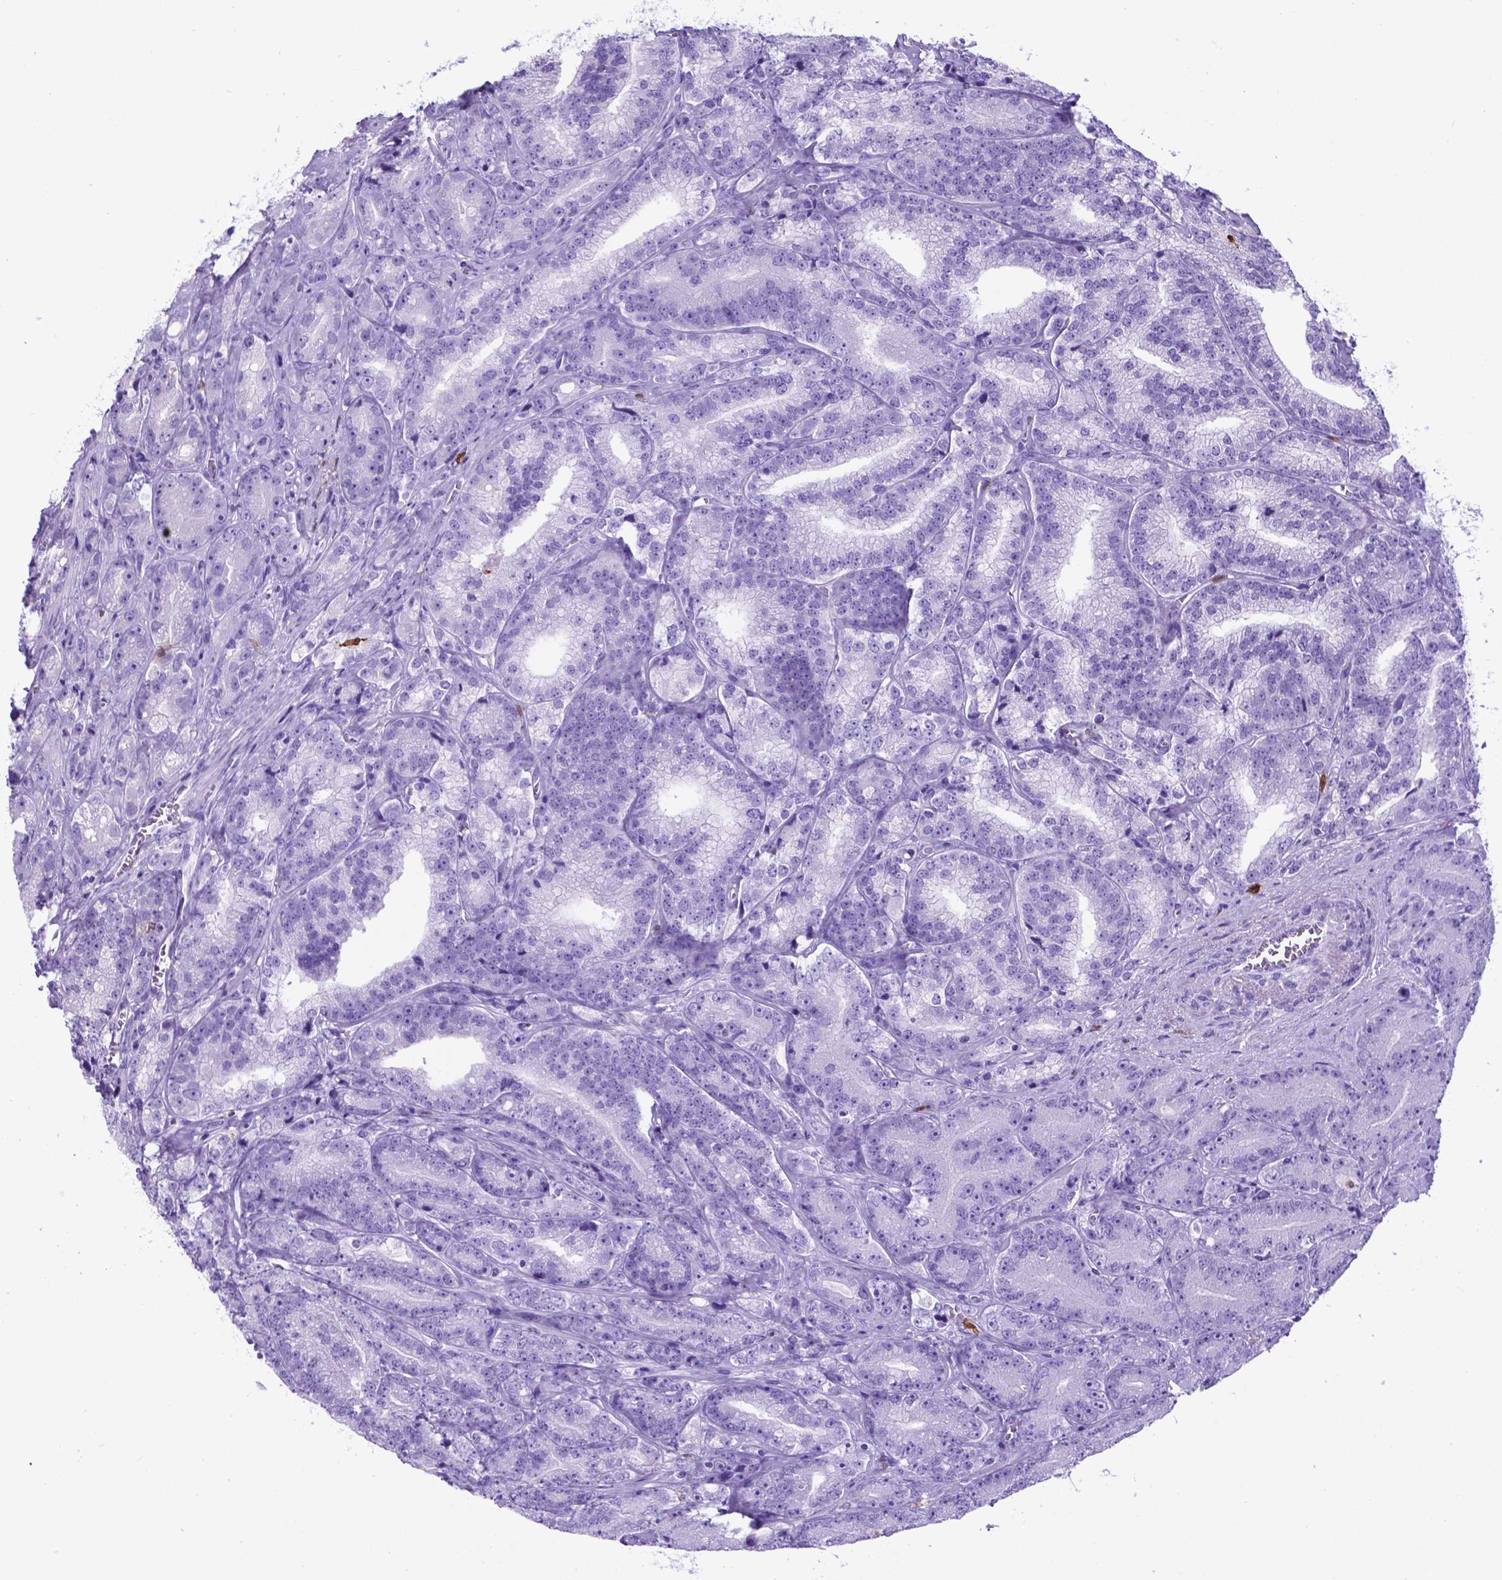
{"staining": {"intensity": "negative", "quantity": "none", "location": "none"}, "tissue": "prostate cancer", "cell_type": "Tumor cells", "image_type": "cancer", "snomed": [{"axis": "morphology", "description": "Adenocarcinoma, NOS"}, {"axis": "topography", "description": "Prostate"}], "caption": "Prostate cancer (adenocarcinoma) was stained to show a protein in brown. There is no significant staining in tumor cells.", "gene": "LZTR1", "patient": {"sex": "male", "age": 63}}